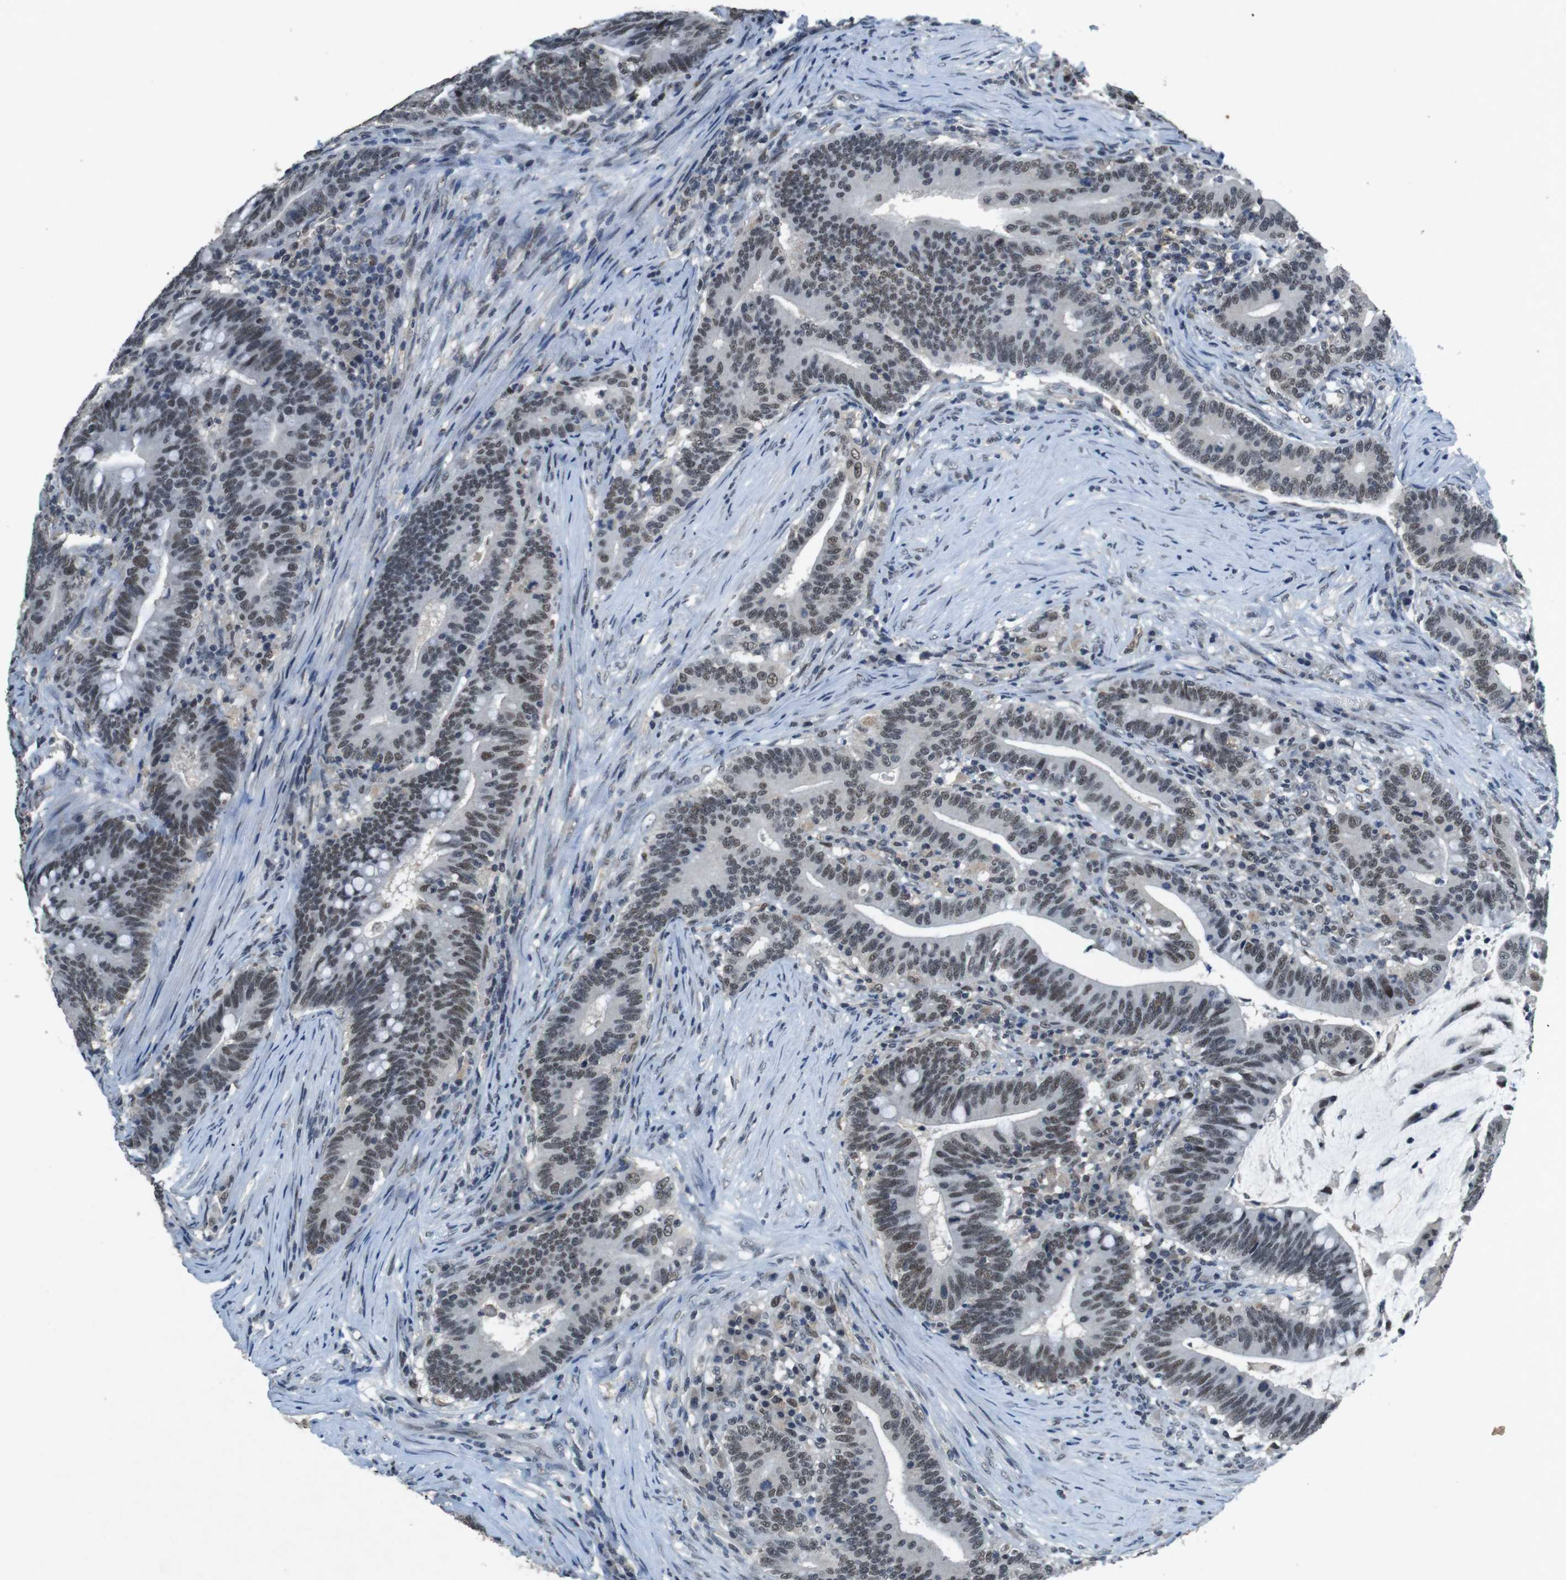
{"staining": {"intensity": "weak", "quantity": "25%-75%", "location": "nuclear"}, "tissue": "colorectal cancer", "cell_type": "Tumor cells", "image_type": "cancer", "snomed": [{"axis": "morphology", "description": "Normal tissue, NOS"}, {"axis": "morphology", "description": "Adenocarcinoma, NOS"}, {"axis": "topography", "description": "Colon"}], "caption": "There is low levels of weak nuclear expression in tumor cells of adenocarcinoma (colorectal), as demonstrated by immunohistochemical staining (brown color).", "gene": "USP7", "patient": {"sex": "female", "age": 66}}